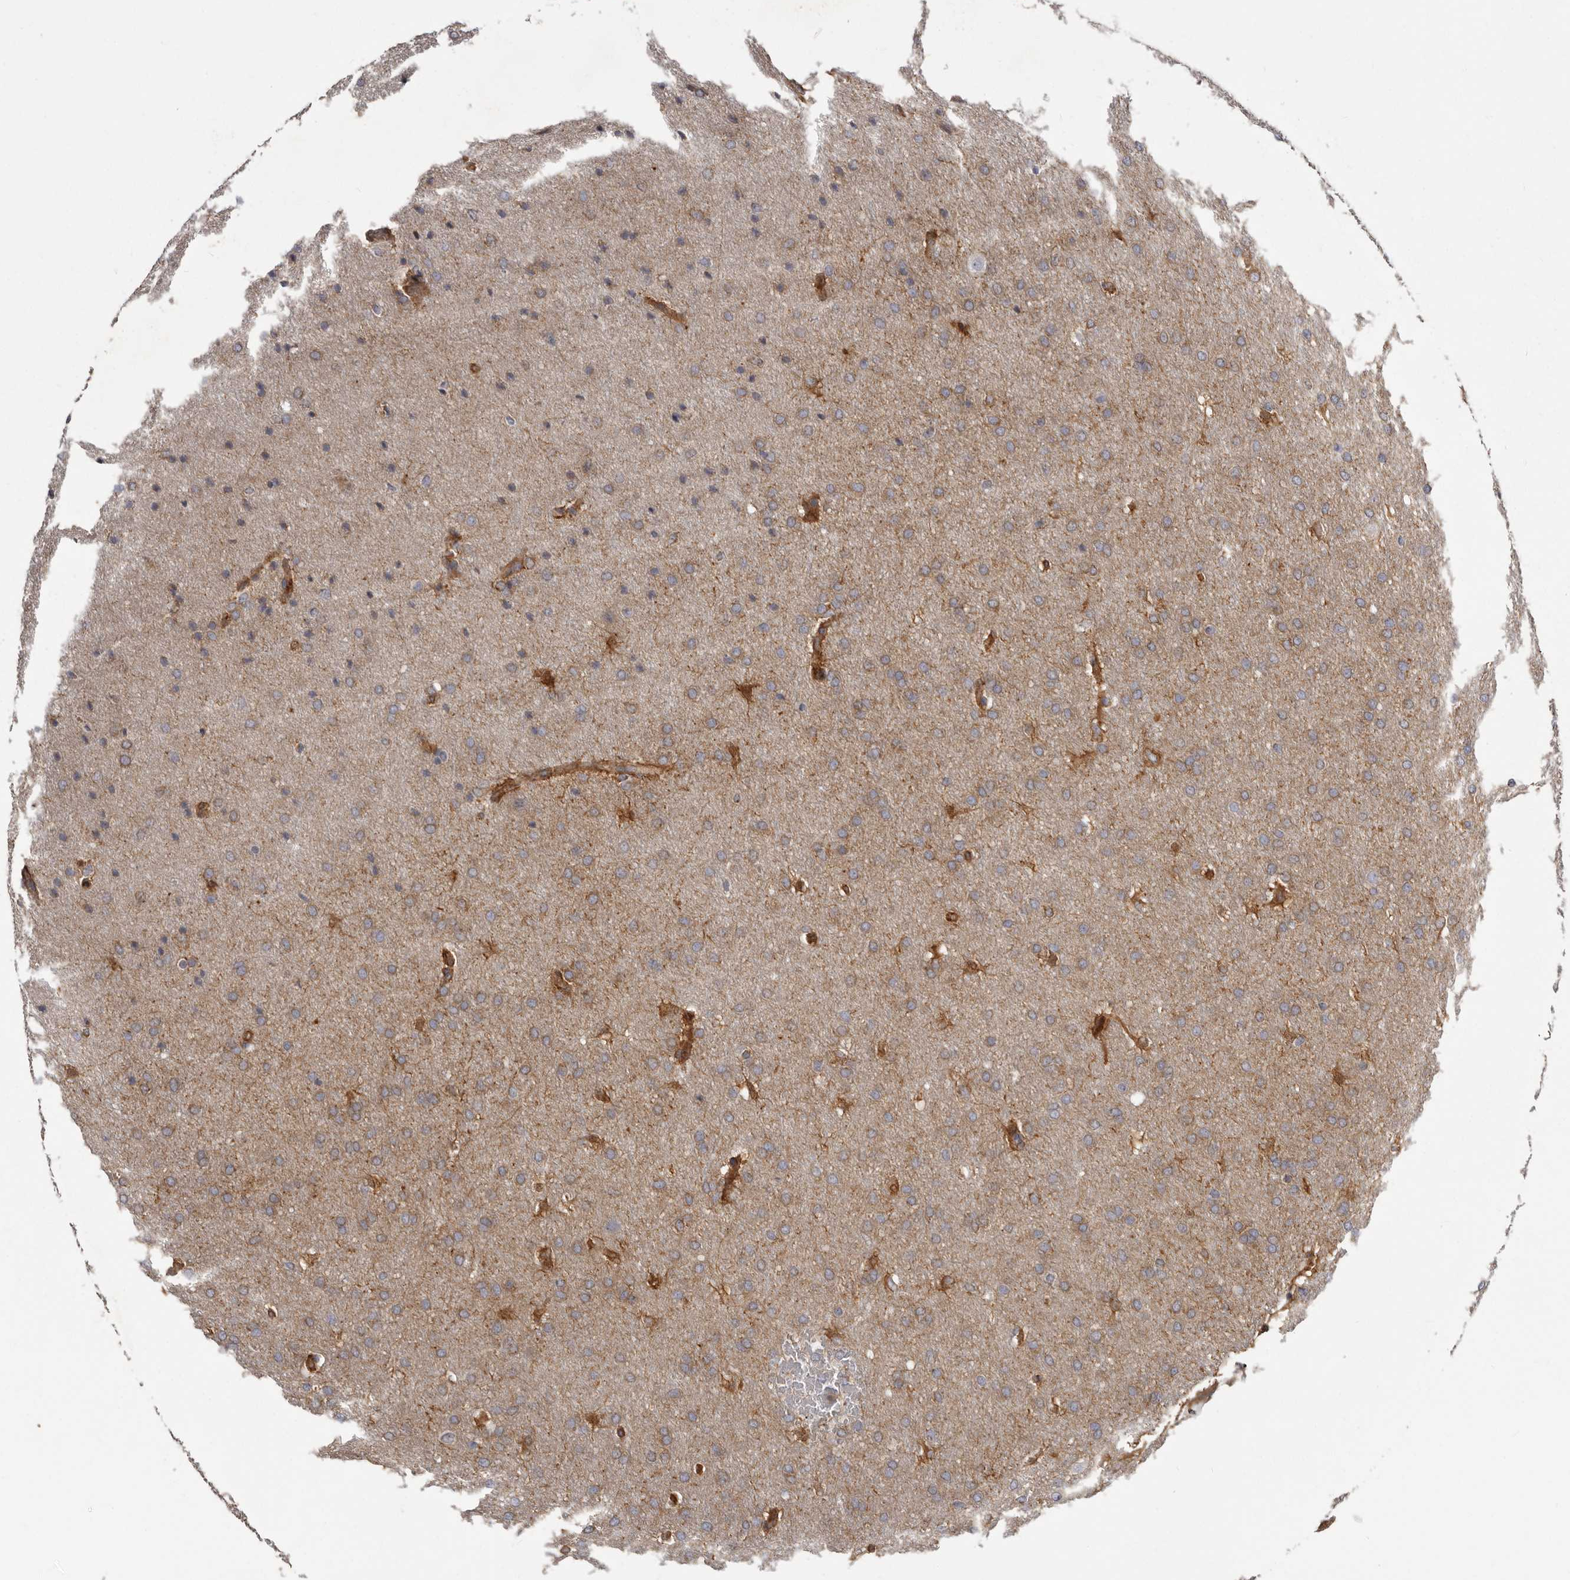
{"staining": {"intensity": "moderate", "quantity": ">75%", "location": "cytoplasmic/membranous"}, "tissue": "glioma", "cell_type": "Tumor cells", "image_type": "cancer", "snomed": [{"axis": "morphology", "description": "Glioma, malignant, Low grade"}, {"axis": "topography", "description": "Brain"}], "caption": "An image of malignant glioma (low-grade) stained for a protein shows moderate cytoplasmic/membranous brown staining in tumor cells.", "gene": "ENAH", "patient": {"sex": "female", "age": 37}}